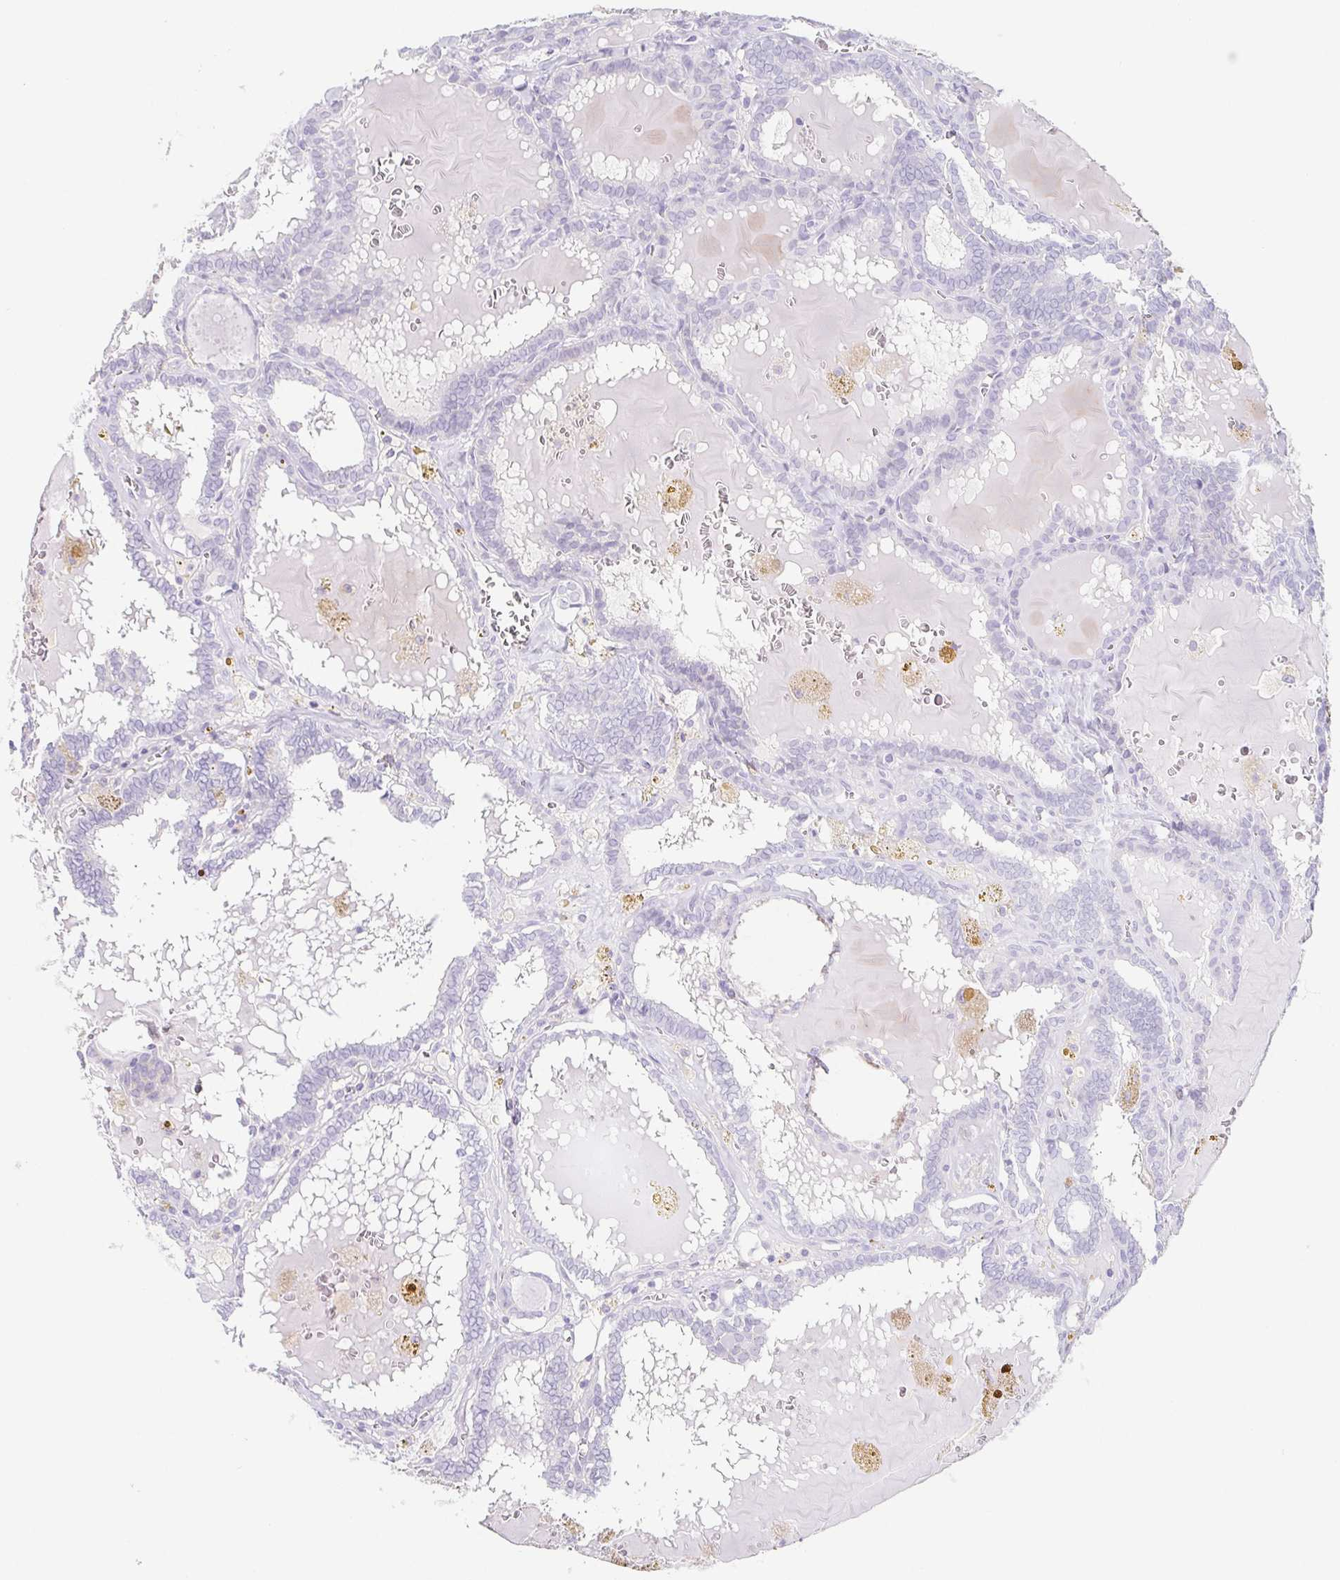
{"staining": {"intensity": "negative", "quantity": "none", "location": "none"}, "tissue": "thyroid cancer", "cell_type": "Tumor cells", "image_type": "cancer", "snomed": [{"axis": "morphology", "description": "Papillary adenocarcinoma, NOS"}, {"axis": "topography", "description": "Thyroid gland"}], "caption": "Immunohistochemistry image of thyroid cancer (papillary adenocarcinoma) stained for a protein (brown), which displays no positivity in tumor cells. (Stains: DAB IHC with hematoxylin counter stain, Microscopy: brightfield microscopy at high magnification).", "gene": "HDGFL1", "patient": {"sex": "female", "age": 39}}